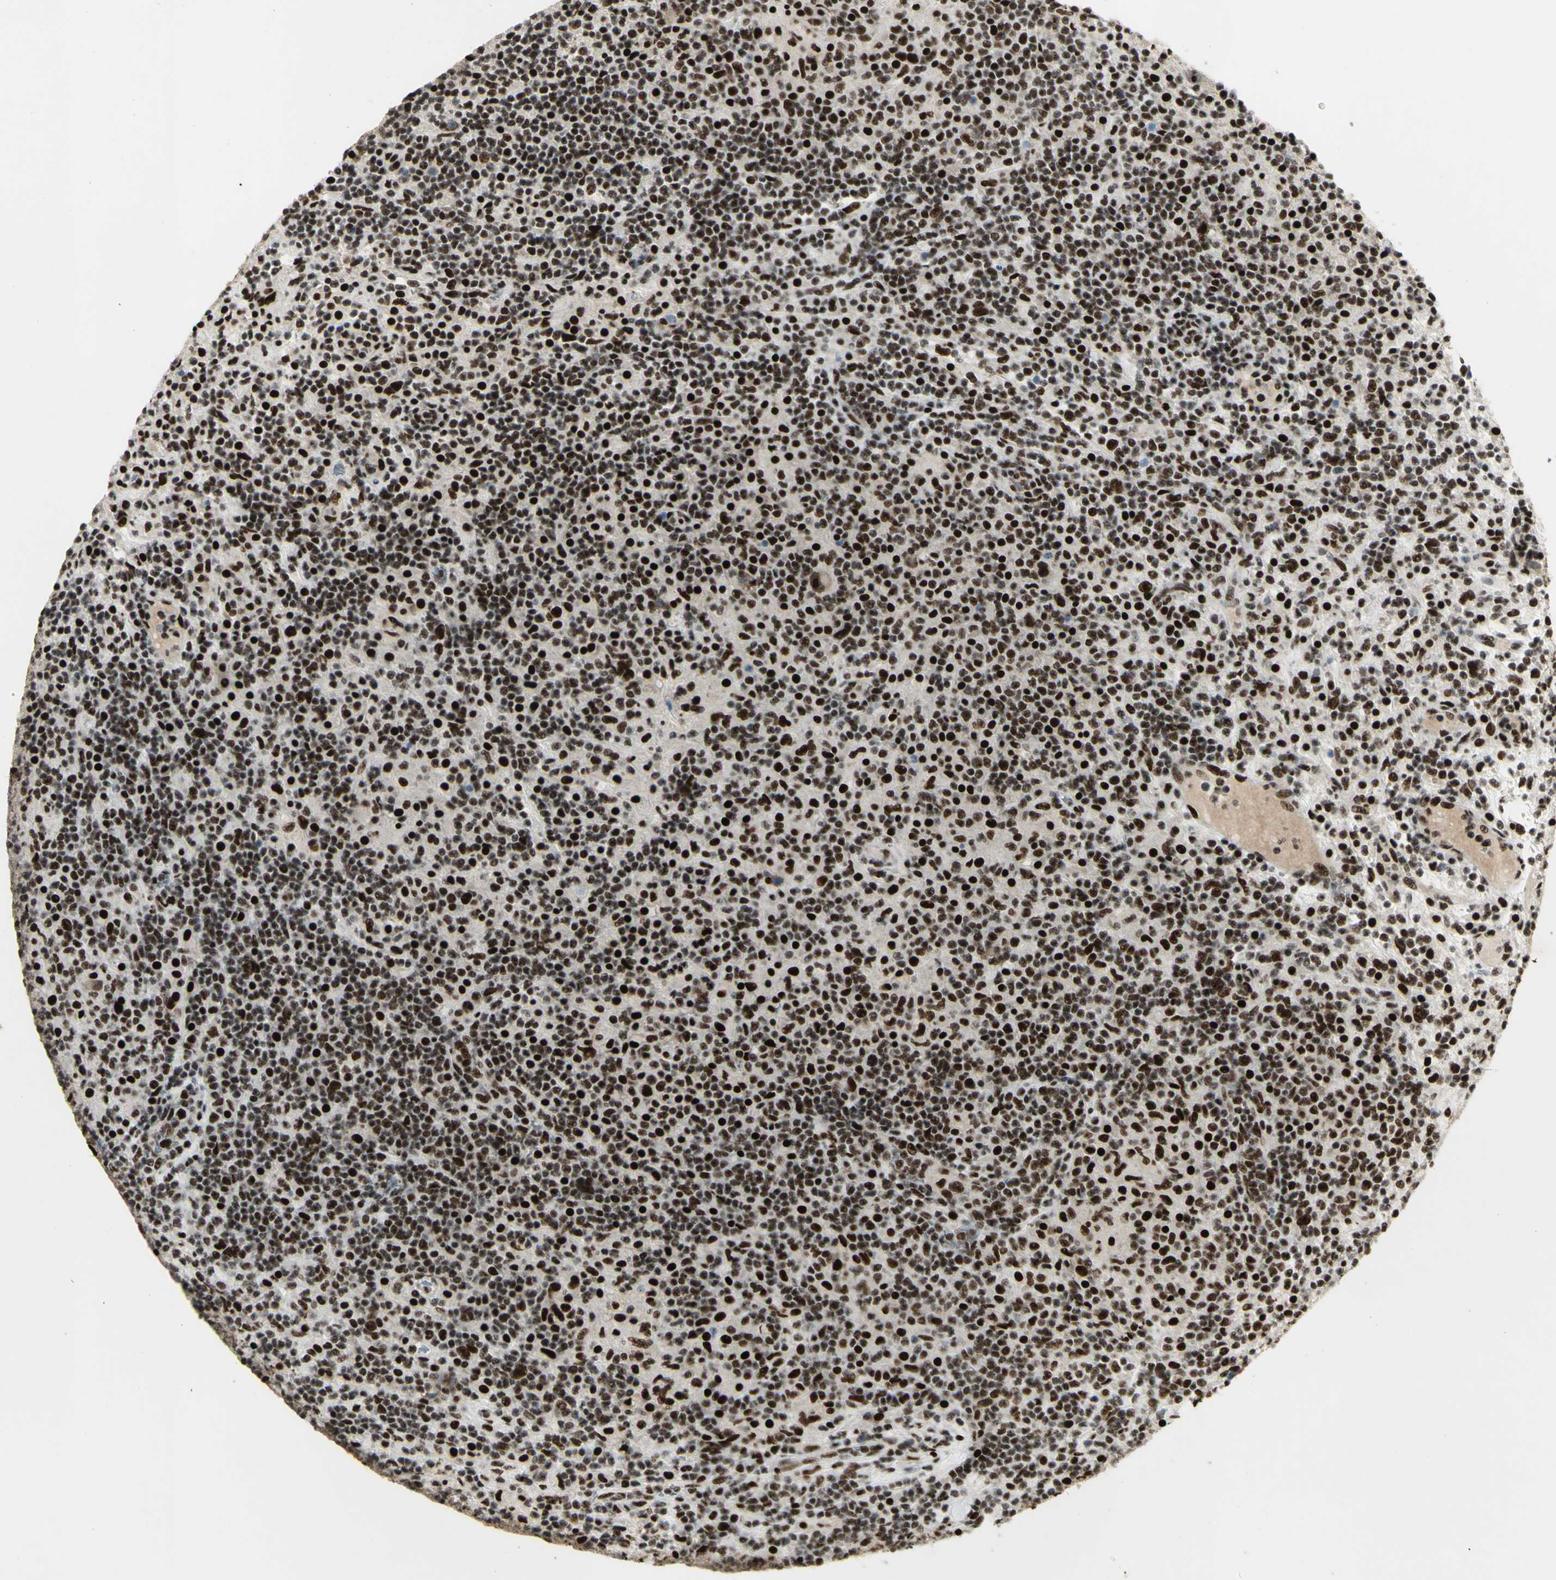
{"staining": {"intensity": "strong", "quantity": ">75%", "location": "nuclear"}, "tissue": "lymphoma", "cell_type": "Tumor cells", "image_type": "cancer", "snomed": [{"axis": "morphology", "description": "Hodgkin's disease, NOS"}, {"axis": "topography", "description": "Lymph node"}], "caption": "A micrograph of human lymphoma stained for a protein shows strong nuclear brown staining in tumor cells. The staining is performed using DAB (3,3'-diaminobenzidine) brown chromogen to label protein expression. The nuclei are counter-stained blue using hematoxylin.", "gene": "DHX9", "patient": {"sex": "male", "age": 70}}